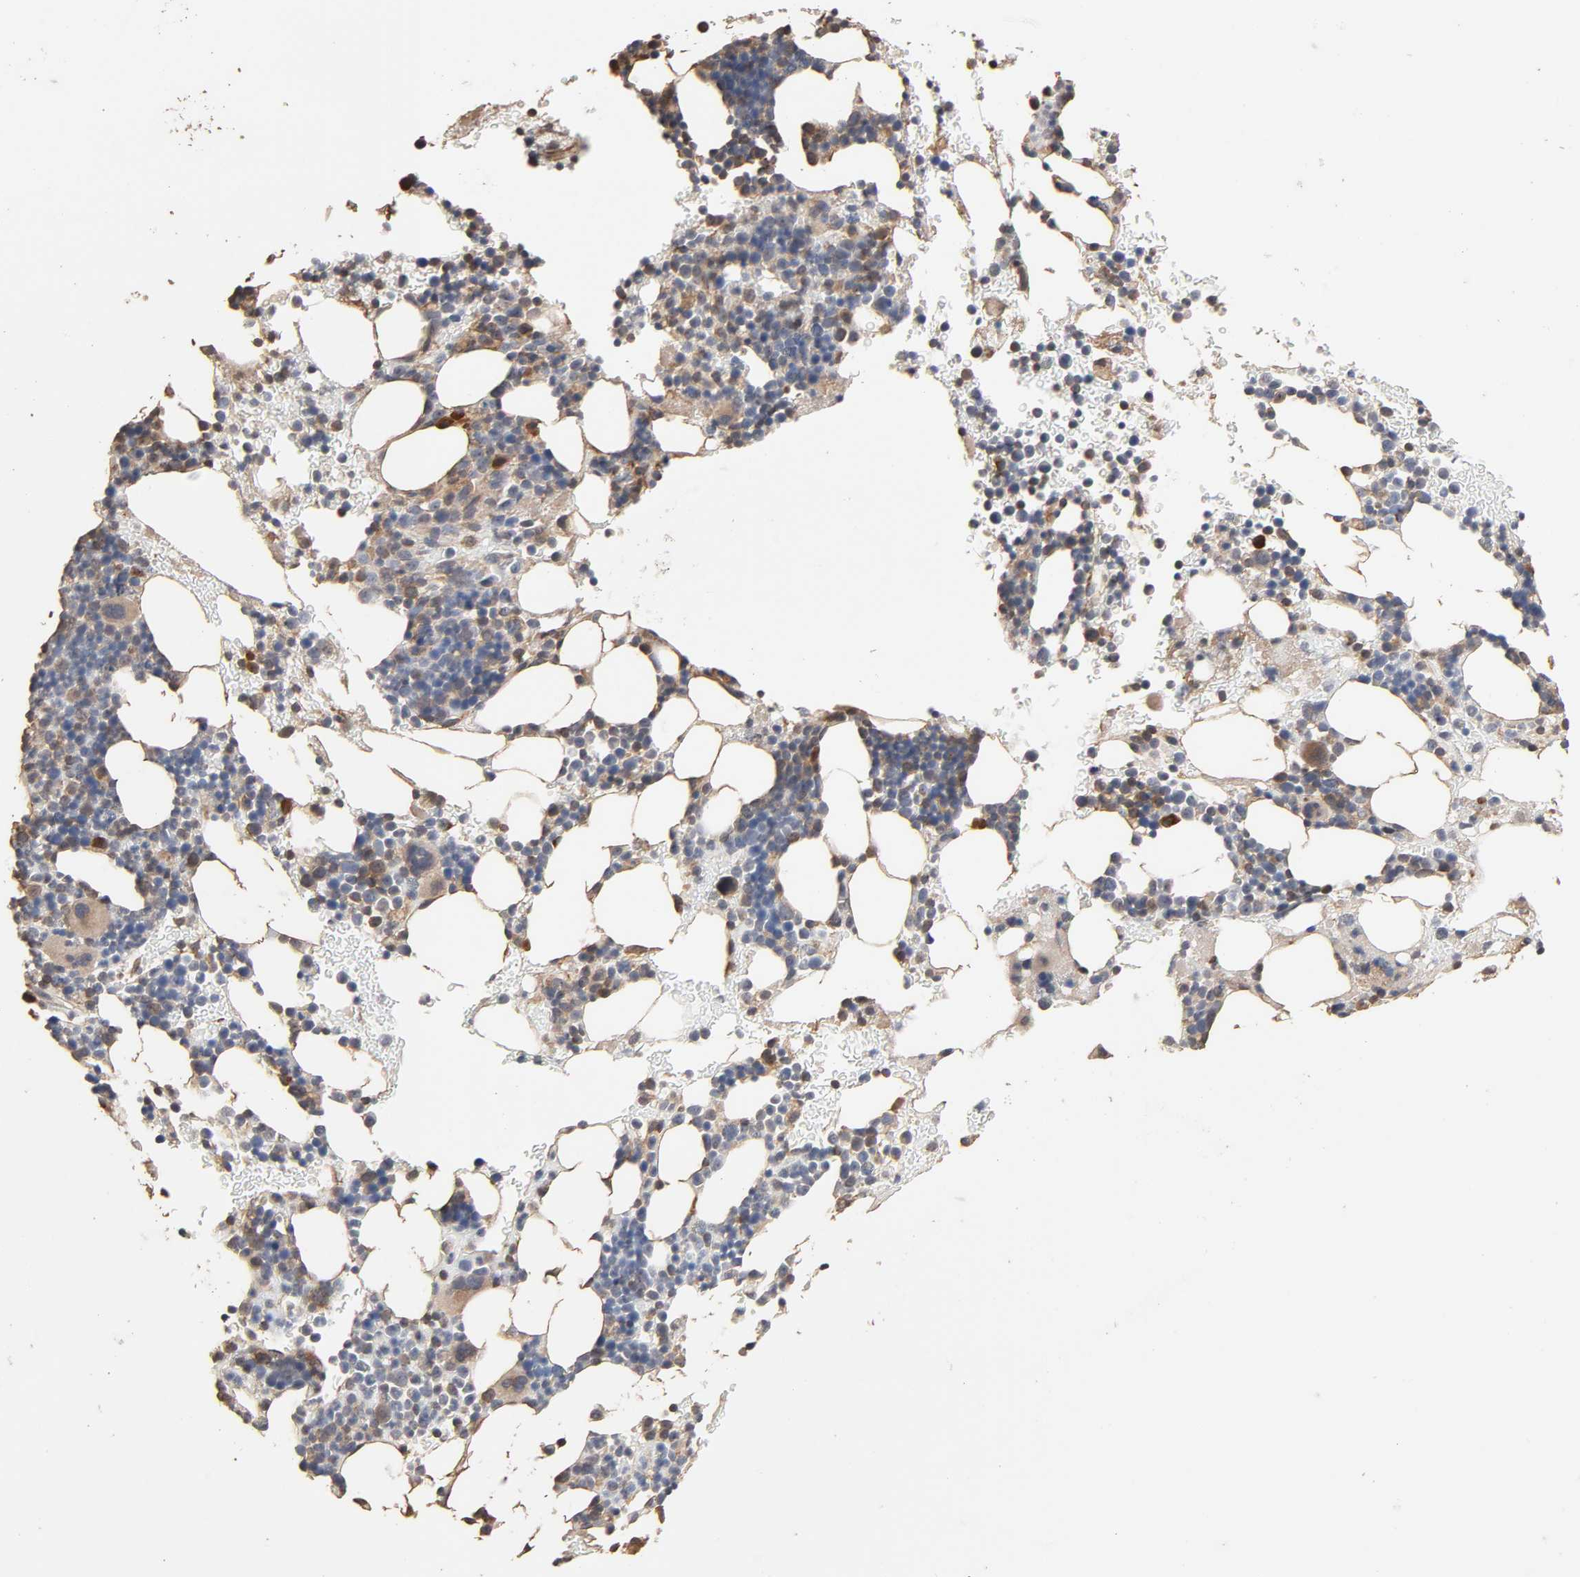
{"staining": {"intensity": "moderate", "quantity": "<25%", "location": "cytoplasmic/membranous"}, "tissue": "bone marrow", "cell_type": "Hematopoietic cells", "image_type": "normal", "snomed": [{"axis": "morphology", "description": "Normal tissue, NOS"}, {"axis": "topography", "description": "Bone marrow"}], "caption": "A low amount of moderate cytoplasmic/membranous positivity is appreciated in approximately <25% of hematopoietic cells in unremarkable bone marrow.", "gene": "ARHGEF7", "patient": {"sex": "male", "age": 17}}